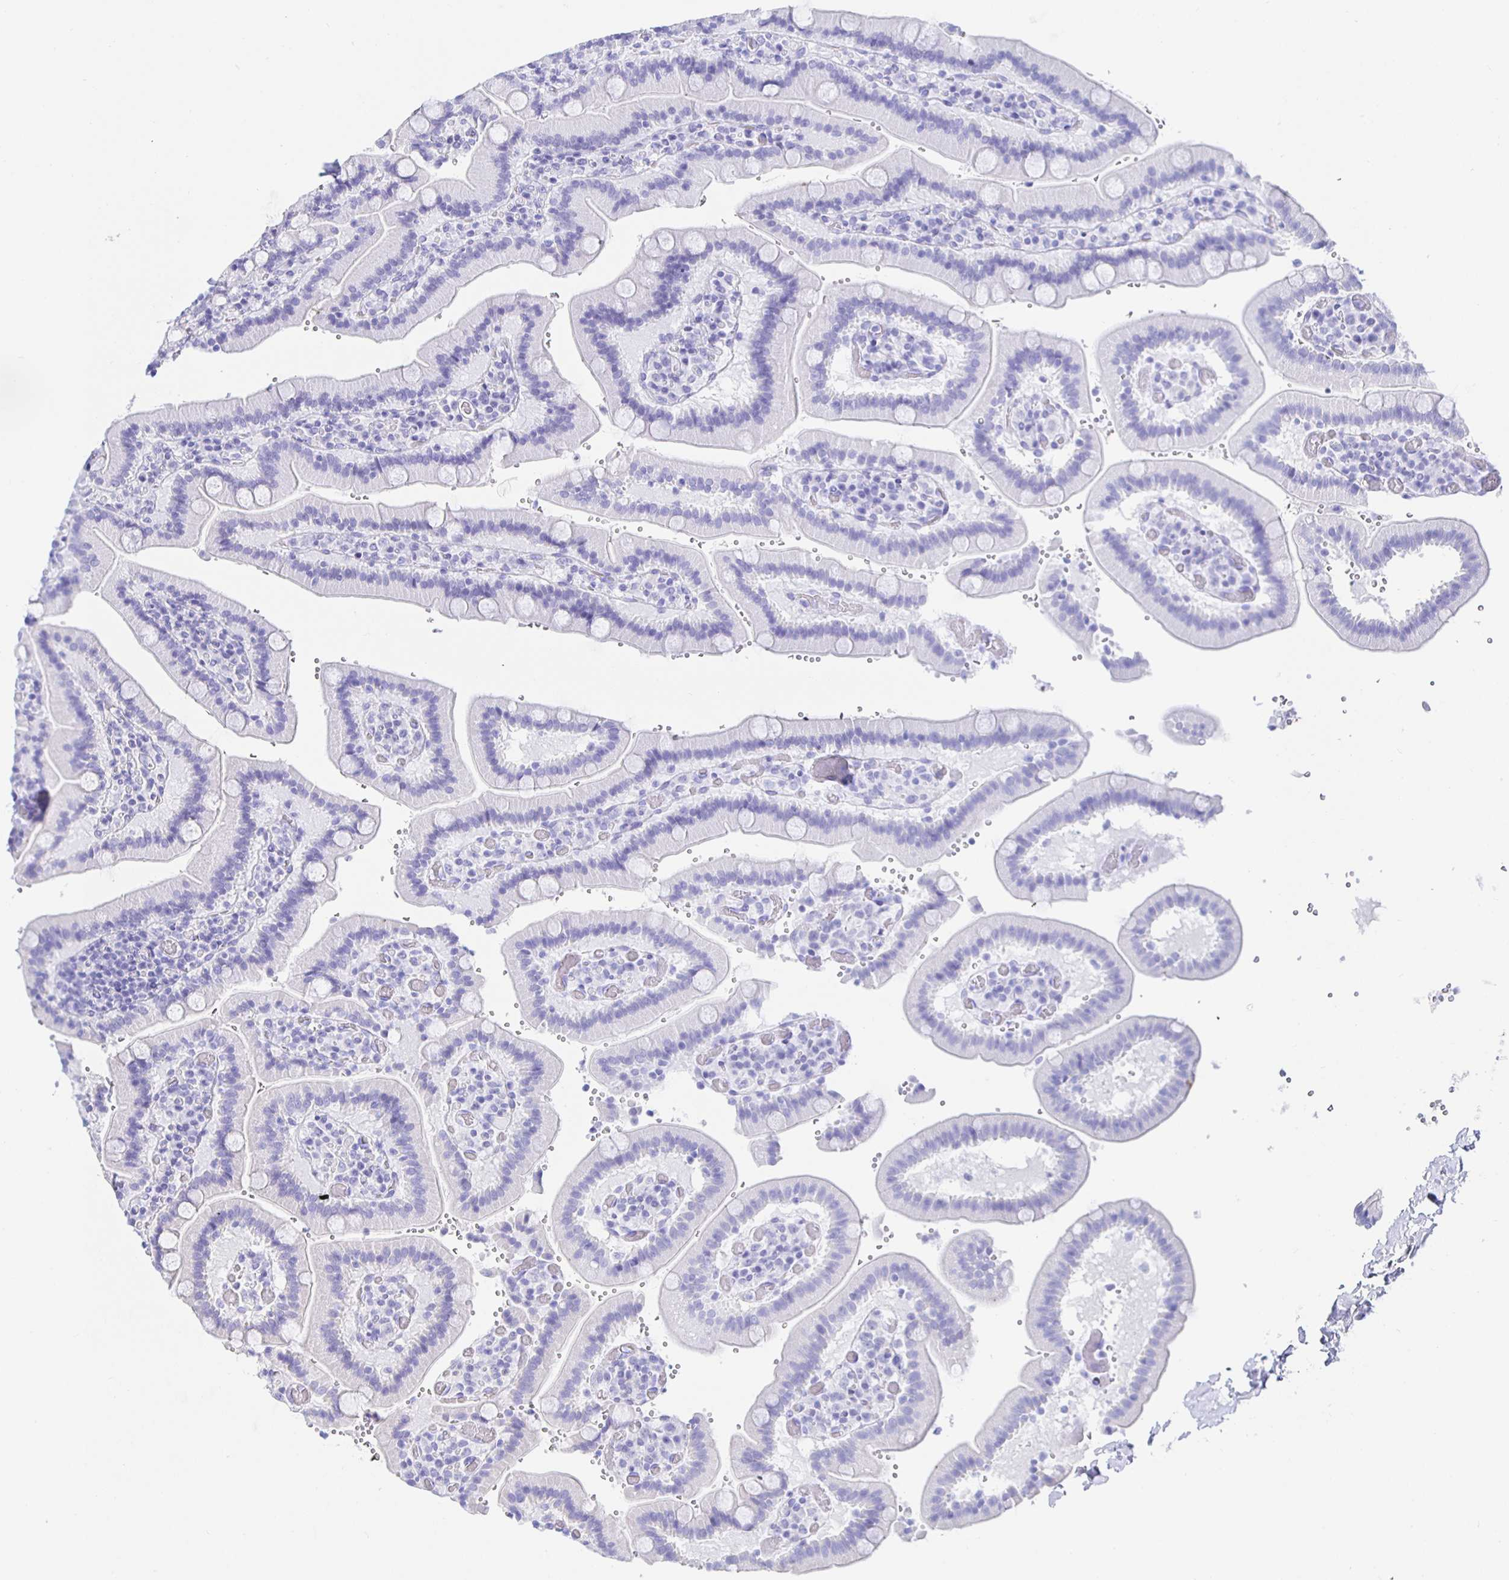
{"staining": {"intensity": "negative", "quantity": "none", "location": "none"}, "tissue": "duodenum", "cell_type": "Glandular cells", "image_type": "normal", "snomed": [{"axis": "morphology", "description": "Normal tissue, NOS"}, {"axis": "topography", "description": "Duodenum"}], "caption": "High power microscopy photomicrograph of an immunohistochemistry photomicrograph of normal duodenum, revealing no significant staining in glandular cells.", "gene": "HSPA4L", "patient": {"sex": "female", "age": 62}}